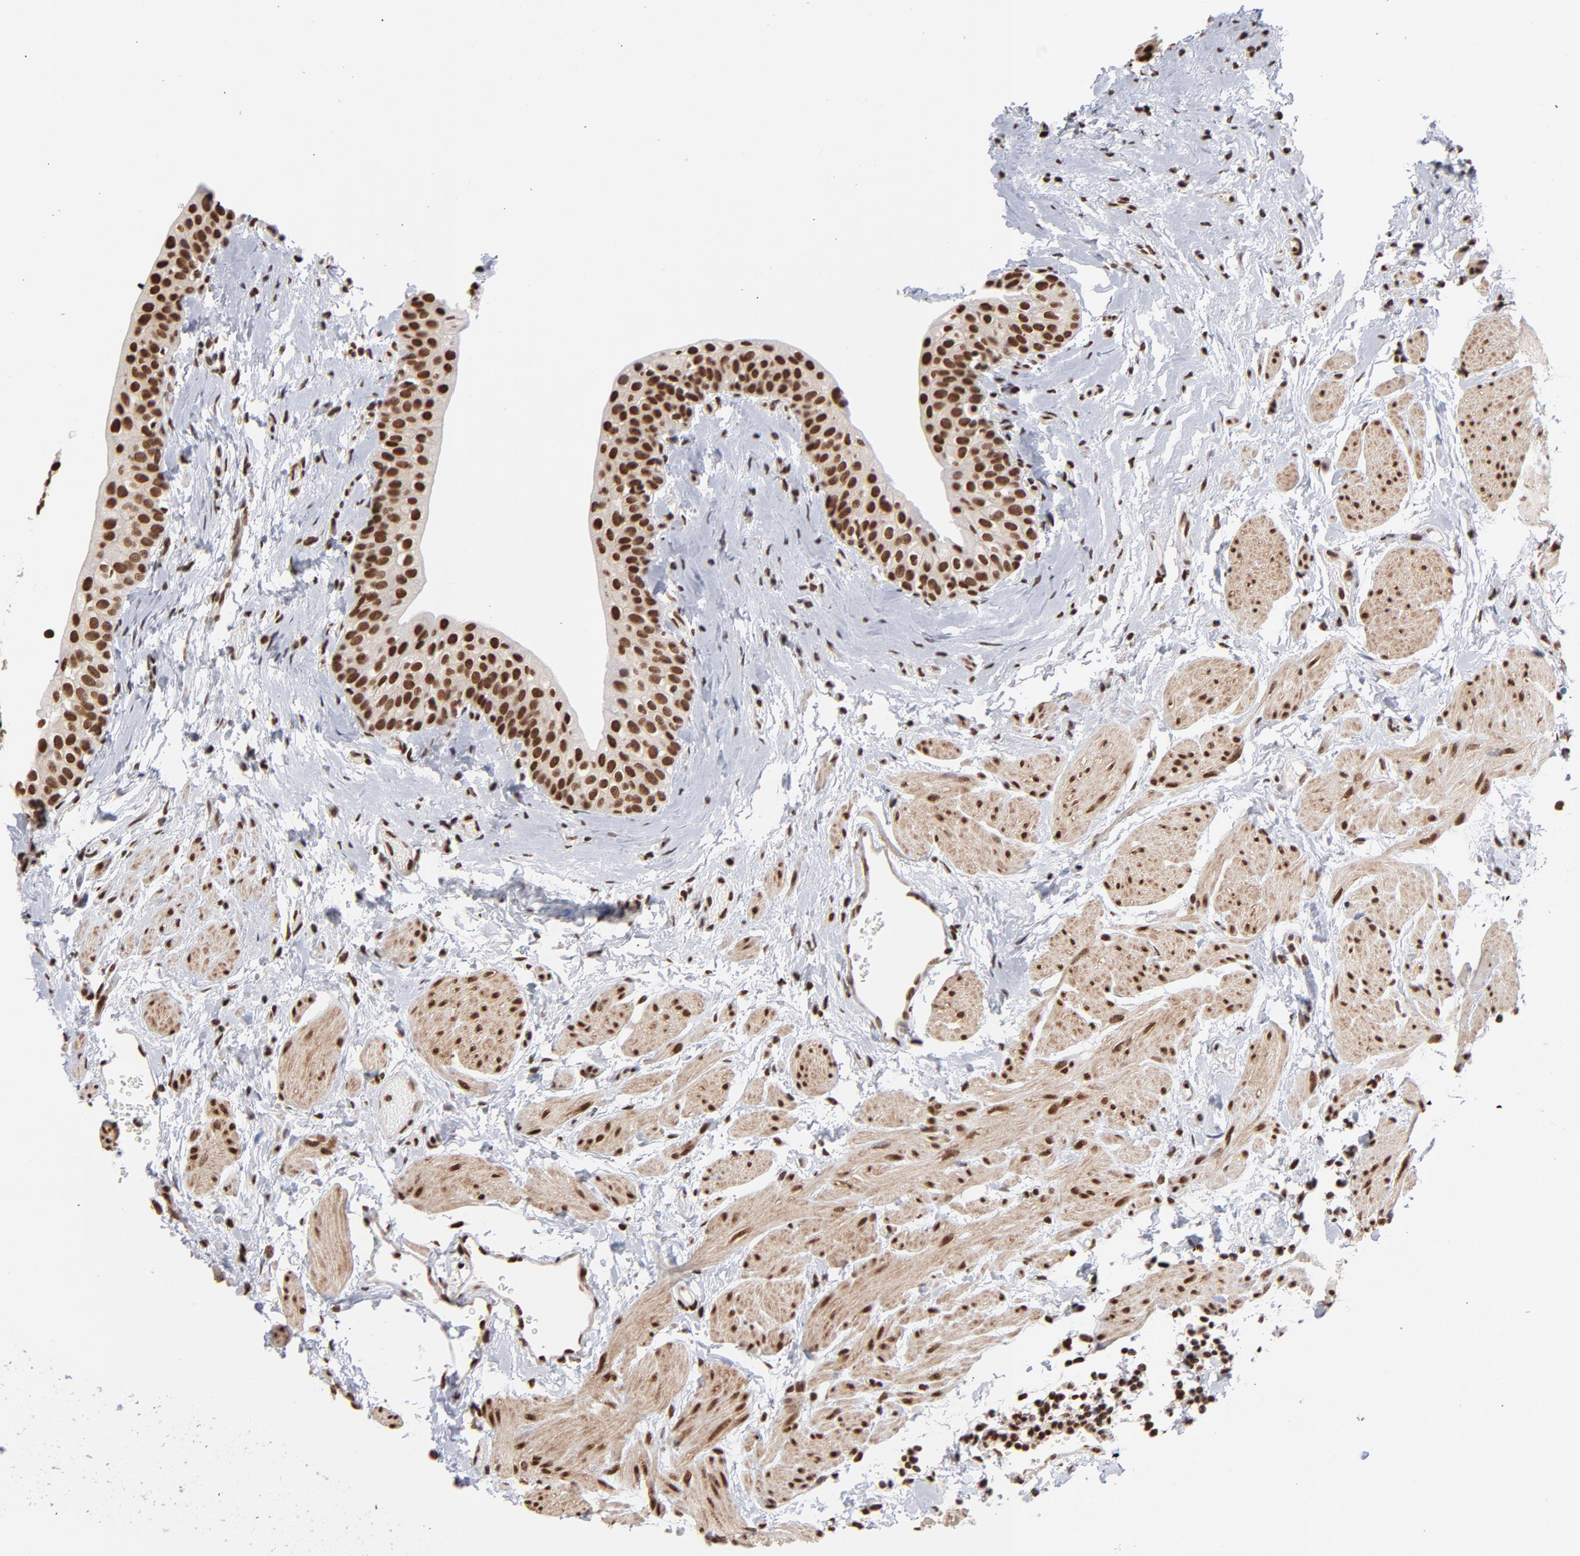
{"staining": {"intensity": "strong", "quantity": ">75%", "location": "cytoplasmic/membranous,nuclear"}, "tissue": "urinary bladder", "cell_type": "Urothelial cells", "image_type": "normal", "snomed": [{"axis": "morphology", "description": "Normal tissue, NOS"}, {"axis": "topography", "description": "Urinary bladder"}], "caption": "An immunohistochemistry (IHC) image of normal tissue is shown. Protein staining in brown shows strong cytoplasmic/membranous,nuclear positivity in urinary bladder within urothelial cells. The staining was performed using DAB (3,3'-diaminobenzidine), with brown indicating positive protein expression. Nuclei are stained blue with hematoxylin.", "gene": "ZNF3", "patient": {"sex": "male", "age": 59}}